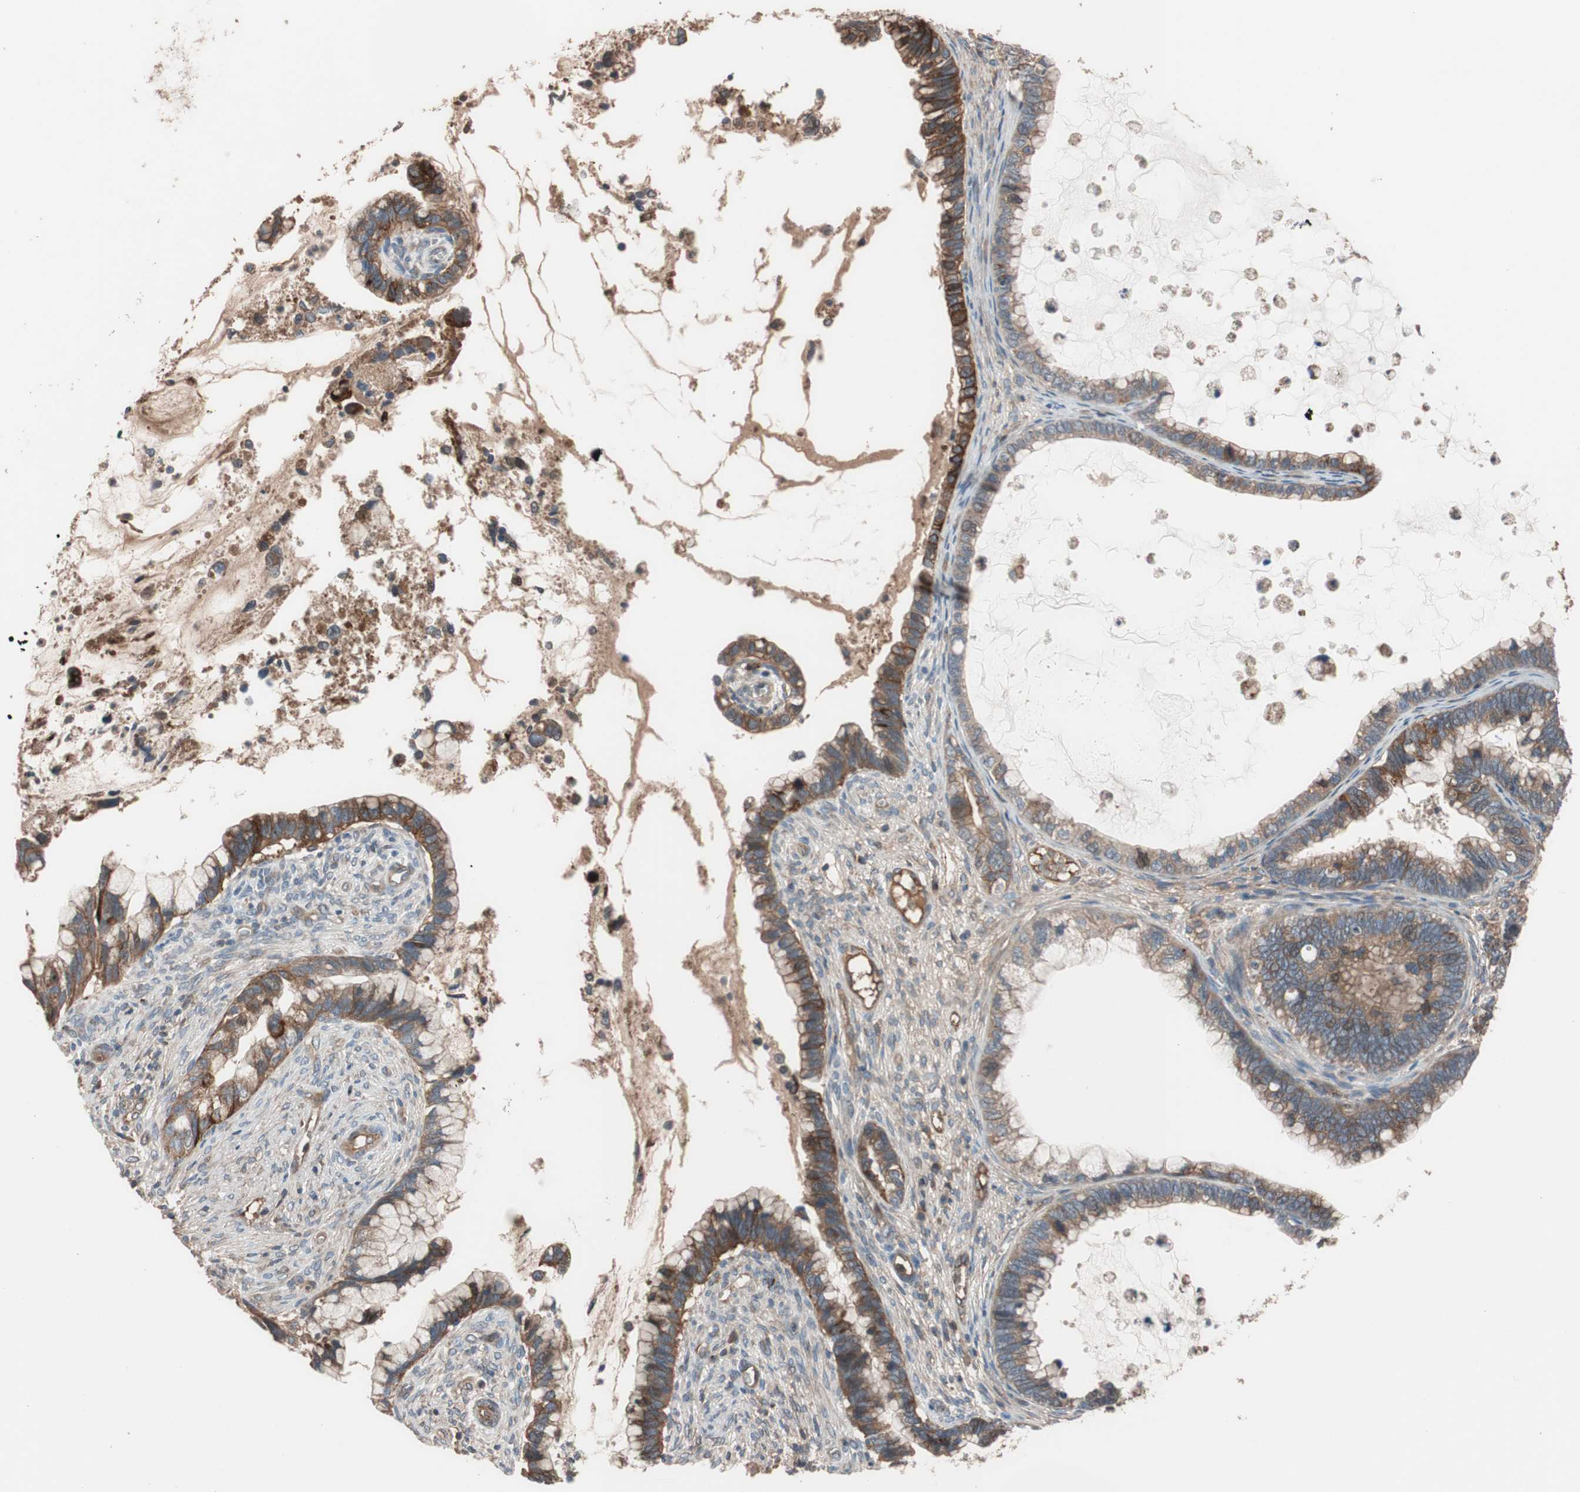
{"staining": {"intensity": "strong", "quantity": ">75%", "location": "cytoplasmic/membranous"}, "tissue": "cervical cancer", "cell_type": "Tumor cells", "image_type": "cancer", "snomed": [{"axis": "morphology", "description": "Adenocarcinoma, NOS"}, {"axis": "topography", "description": "Cervix"}], "caption": "A photomicrograph of human cervical cancer stained for a protein exhibits strong cytoplasmic/membranous brown staining in tumor cells.", "gene": "SDC4", "patient": {"sex": "female", "age": 44}}